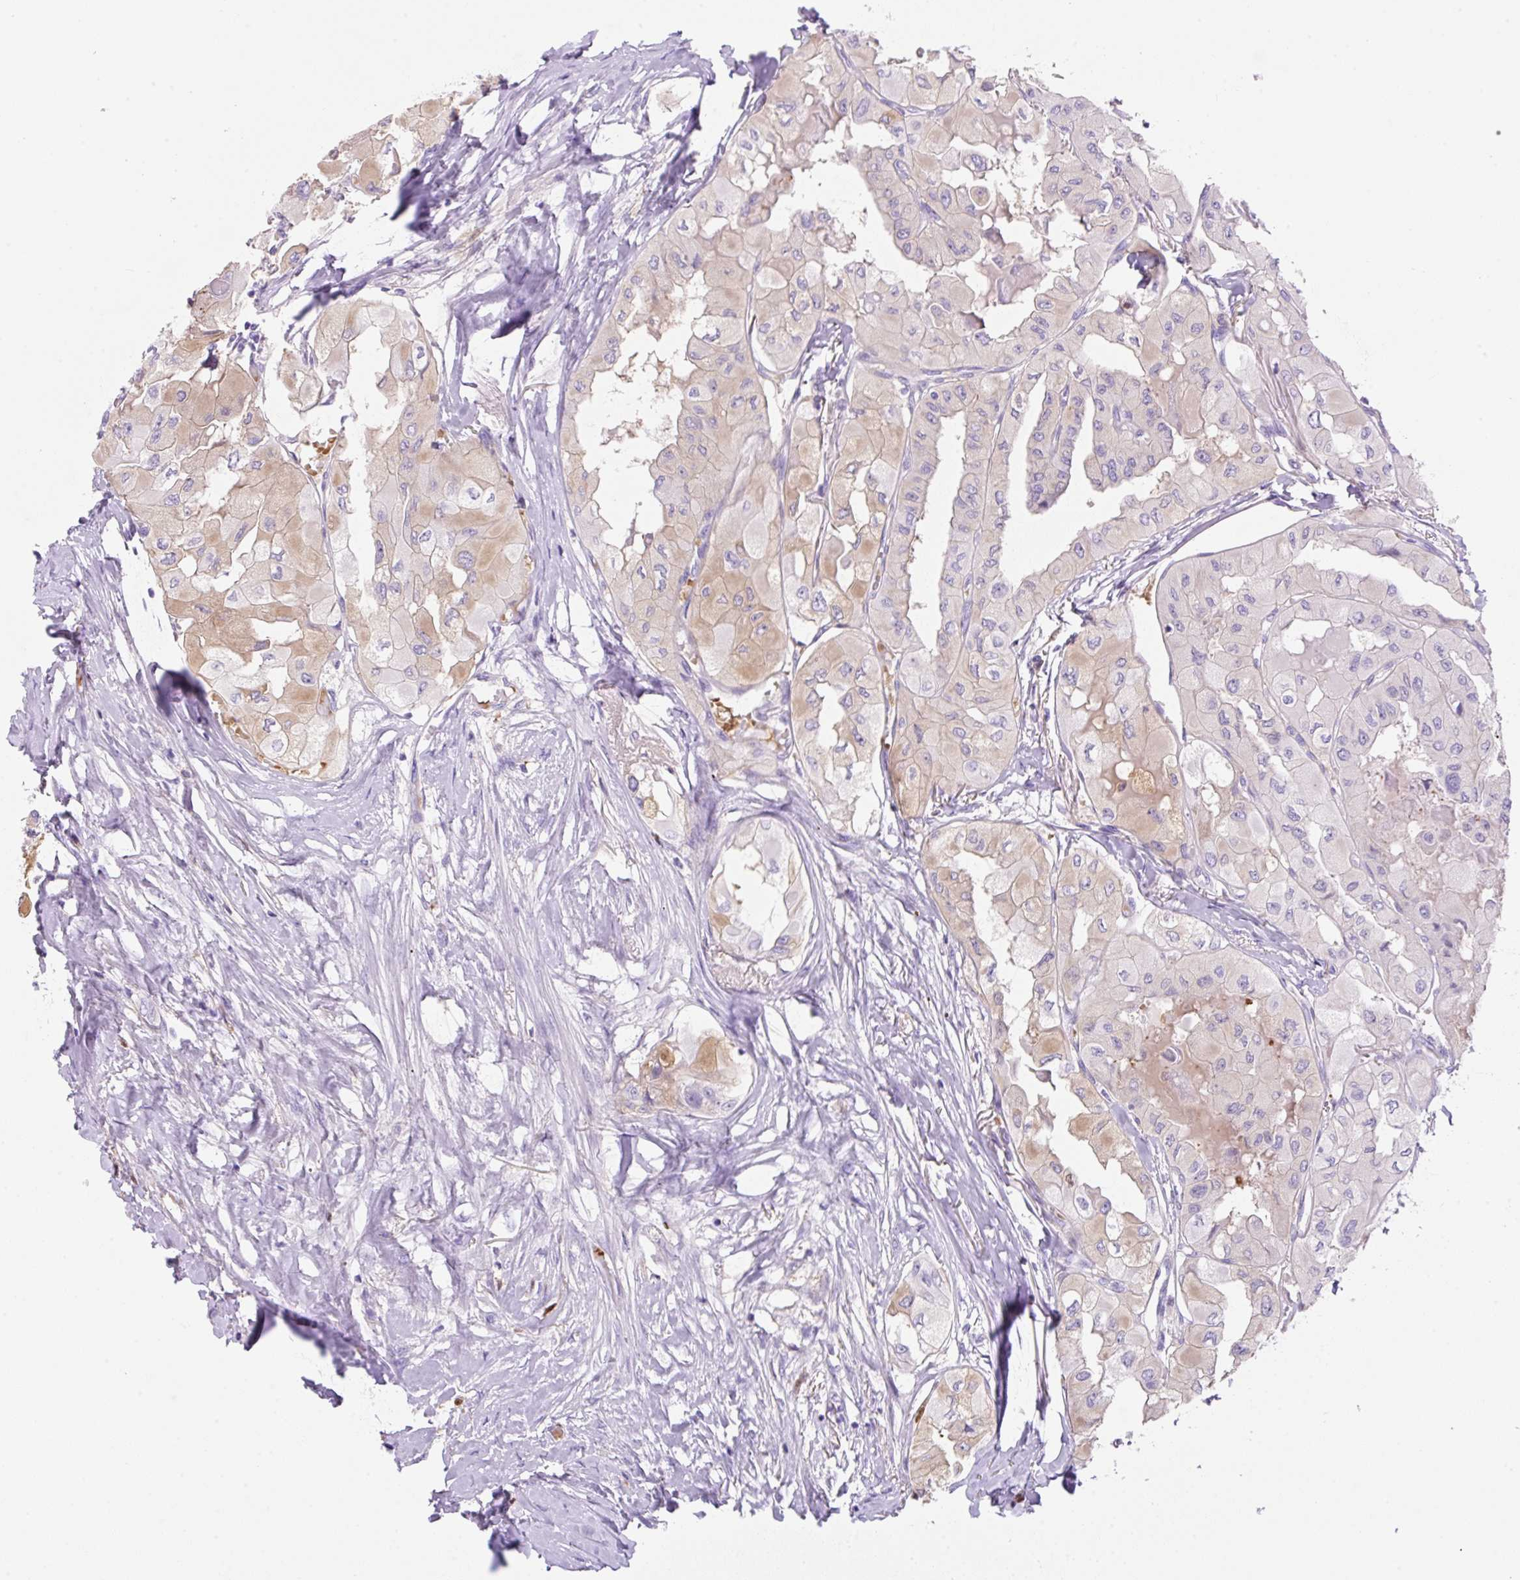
{"staining": {"intensity": "moderate", "quantity": "<25%", "location": "cytoplasmic/membranous"}, "tissue": "thyroid cancer", "cell_type": "Tumor cells", "image_type": "cancer", "snomed": [{"axis": "morphology", "description": "Normal tissue, NOS"}, {"axis": "morphology", "description": "Papillary adenocarcinoma, NOS"}, {"axis": "topography", "description": "Thyroid gland"}], "caption": "Immunohistochemical staining of human papillary adenocarcinoma (thyroid) reveals low levels of moderate cytoplasmic/membranous expression in approximately <25% of tumor cells.", "gene": "TDRD15", "patient": {"sex": "female", "age": 59}}